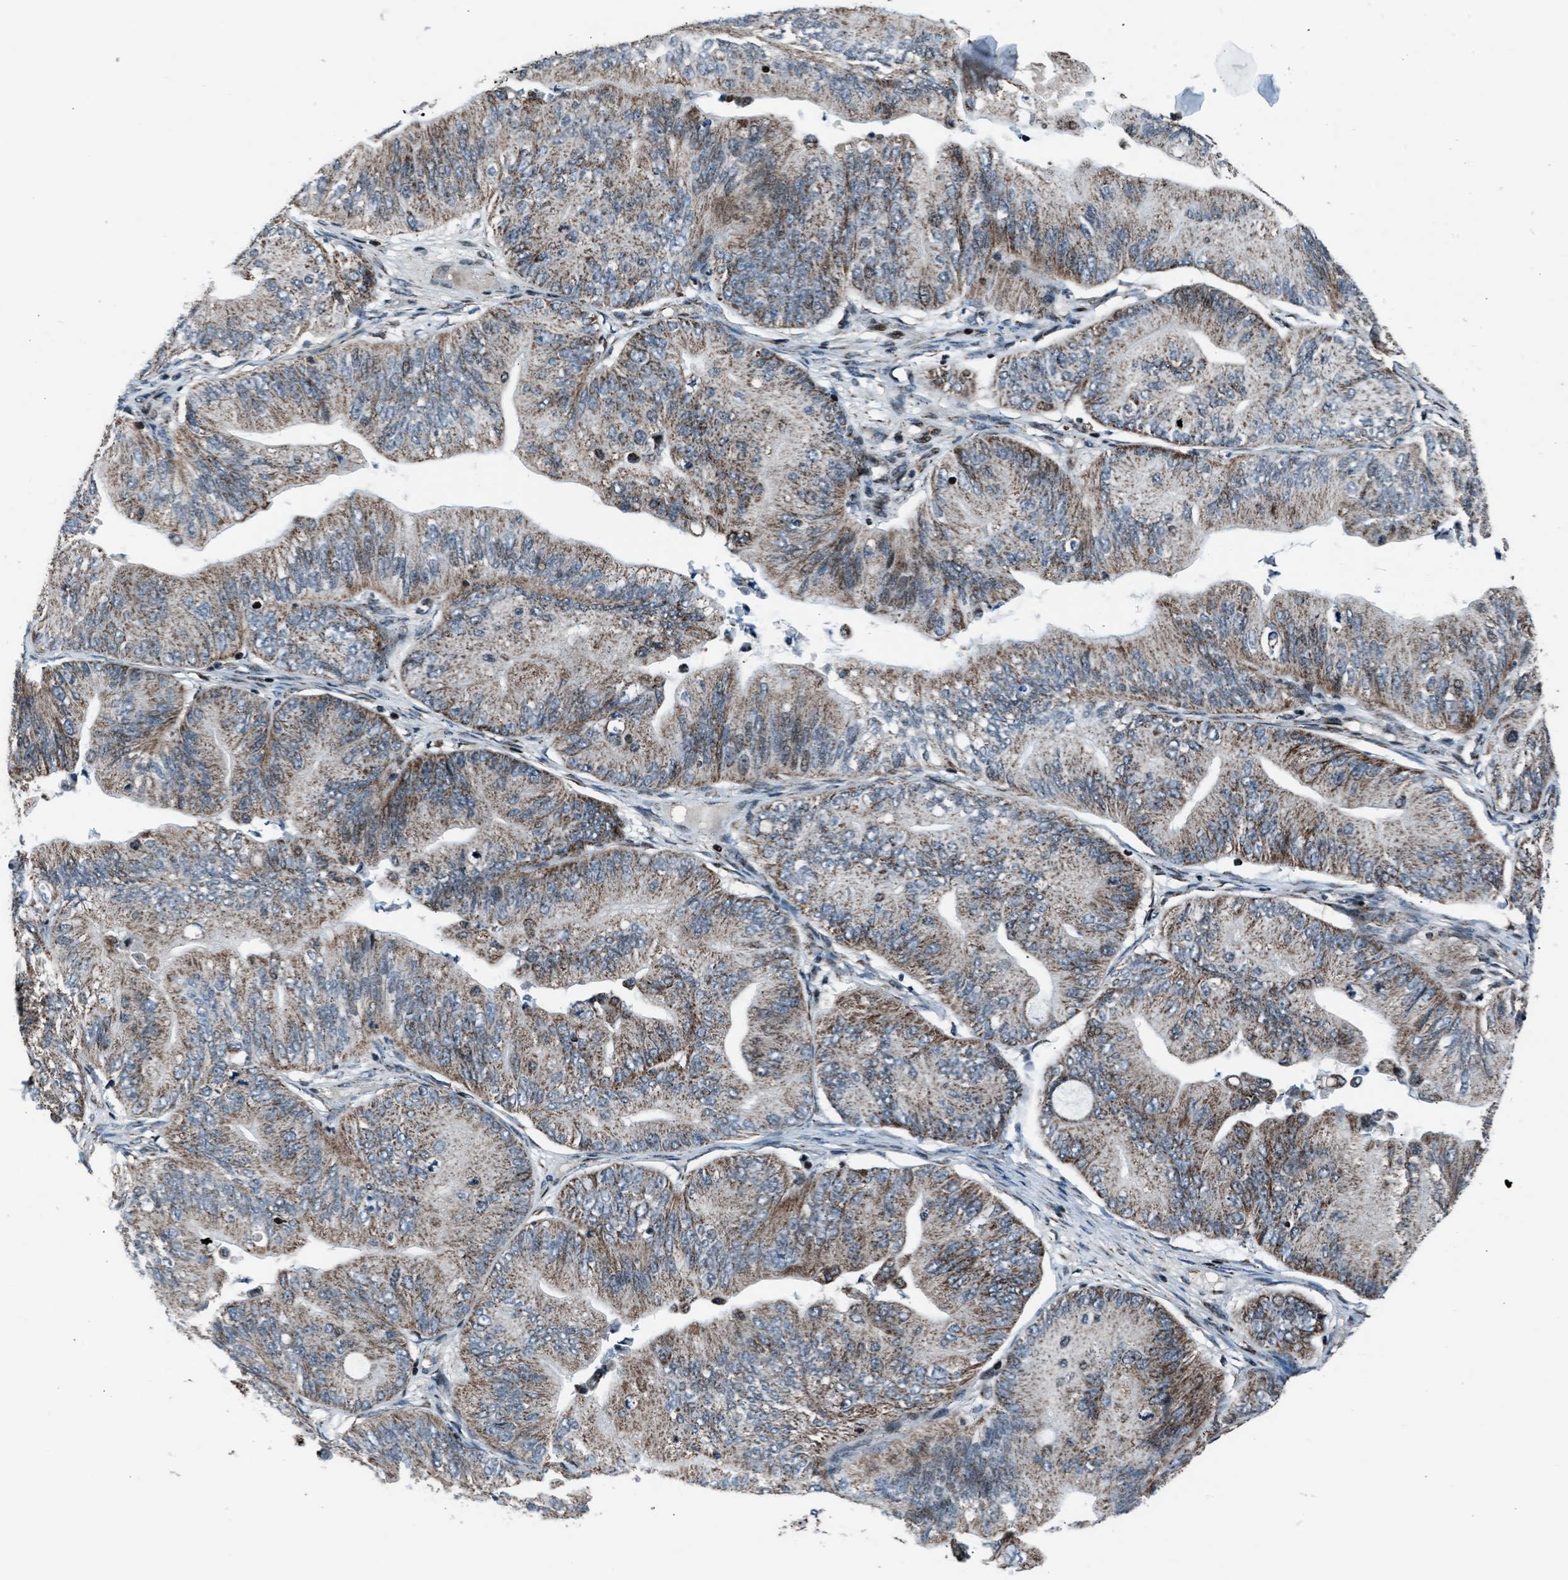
{"staining": {"intensity": "moderate", "quantity": ">75%", "location": "cytoplasmic/membranous"}, "tissue": "ovarian cancer", "cell_type": "Tumor cells", "image_type": "cancer", "snomed": [{"axis": "morphology", "description": "Cystadenocarcinoma, mucinous, NOS"}, {"axis": "topography", "description": "Ovary"}], "caption": "Ovarian mucinous cystadenocarcinoma was stained to show a protein in brown. There is medium levels of moderate cytoplasmic/membranous staining in approximately >75% of tumor cells.", "gene": "MORC3", "patient": {"sex": "female", "age": 61}}